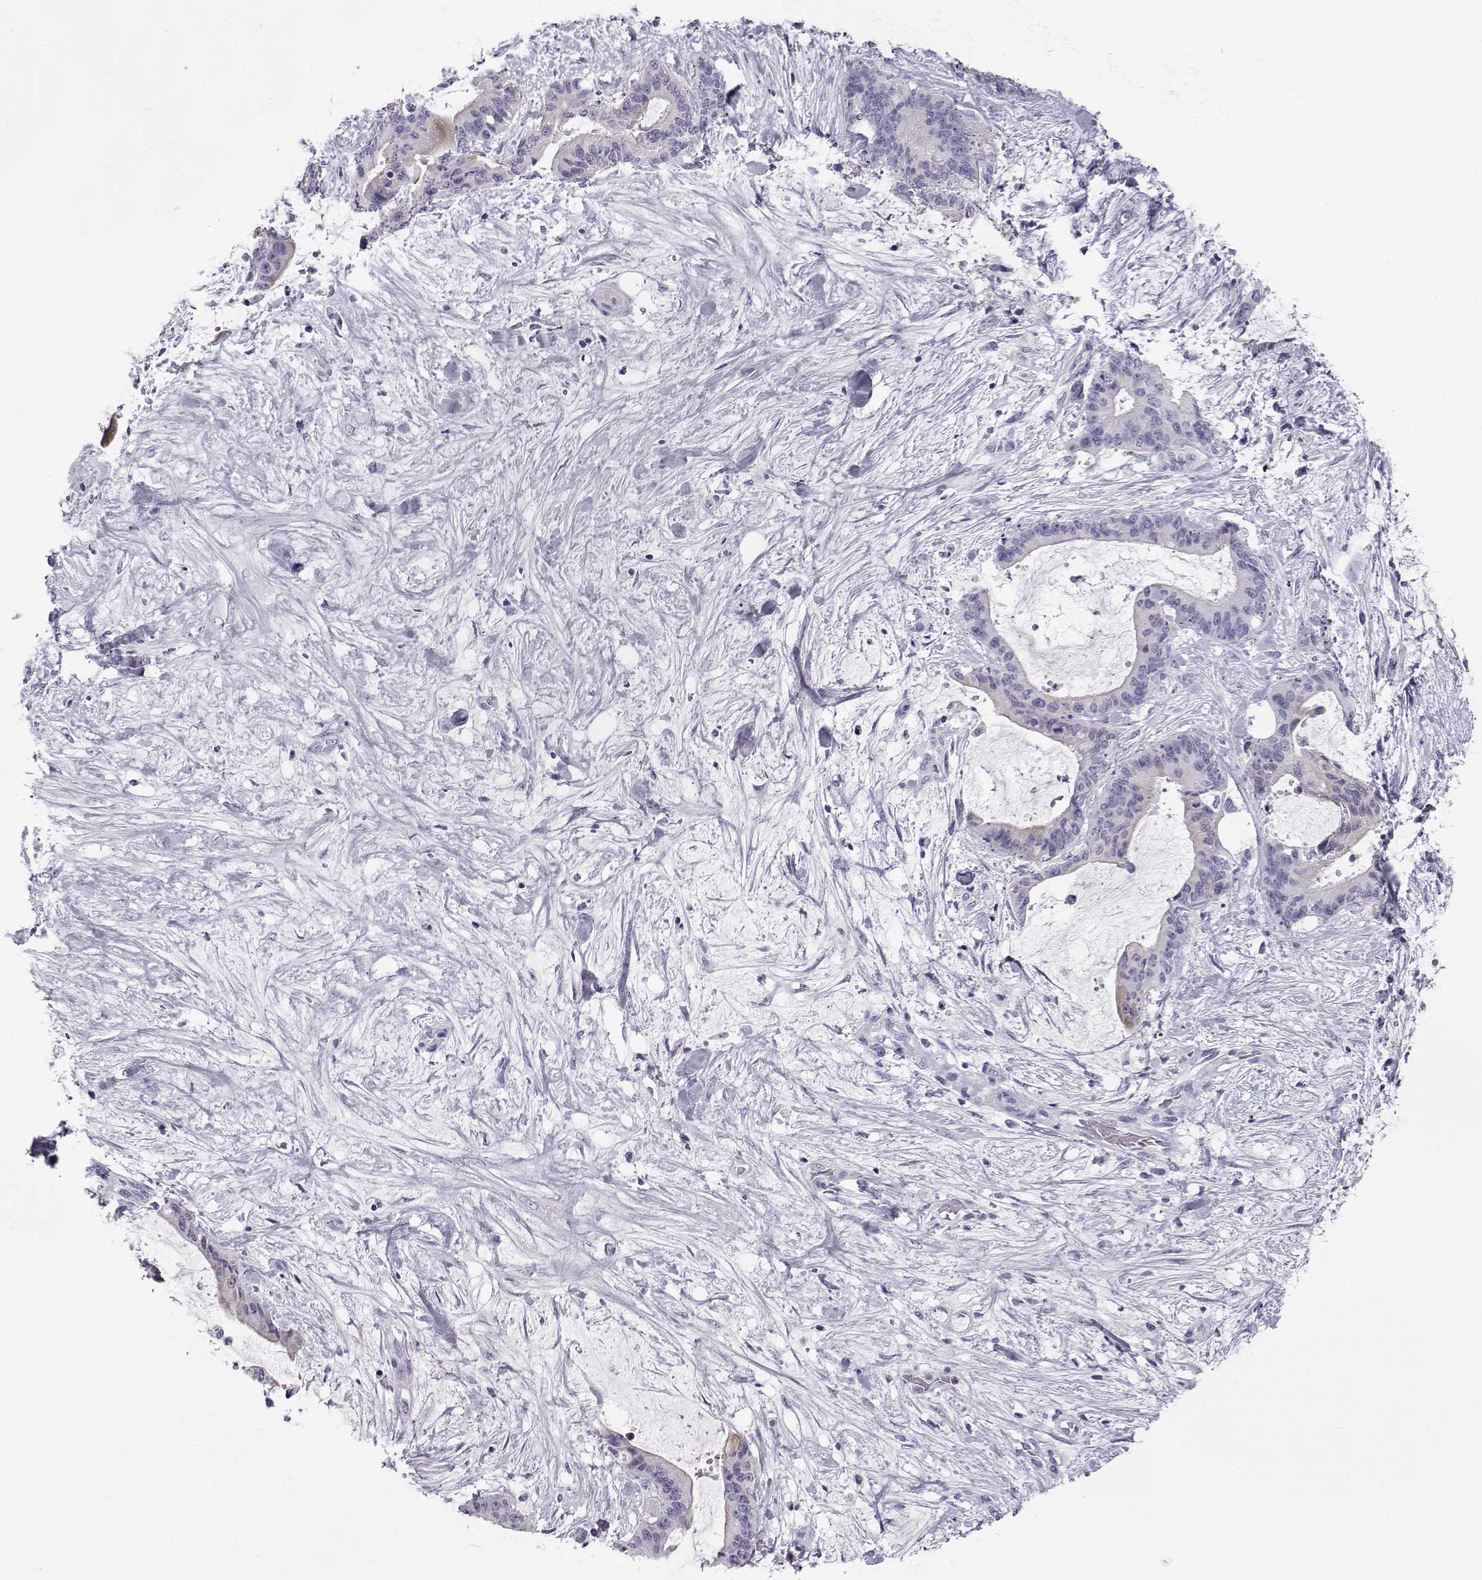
{"staining": {"intensity": "negative", "quantity": "none", "location": "none"}, "tissue": "liver cancer", "cell_type": "Tumor cells", "image_type": "cancer", "snomed": [{"axis": "morphology", "description": "Cholangiocarcinoma"}, {"axis": "topography", "description": "Liver"}], "caption": "IHC of human cholangiocarcinoma (liver) displays no expression in tumor cells. Brightfield microscopy of immunohistochemistry (IHC) stained with DAB (3,3'-diaminobenzidine) (brown) and hematoxylin (blue), captured at high magnification.", "gene": "GPR26", "patient": {"sex": "female", "age": 73}}